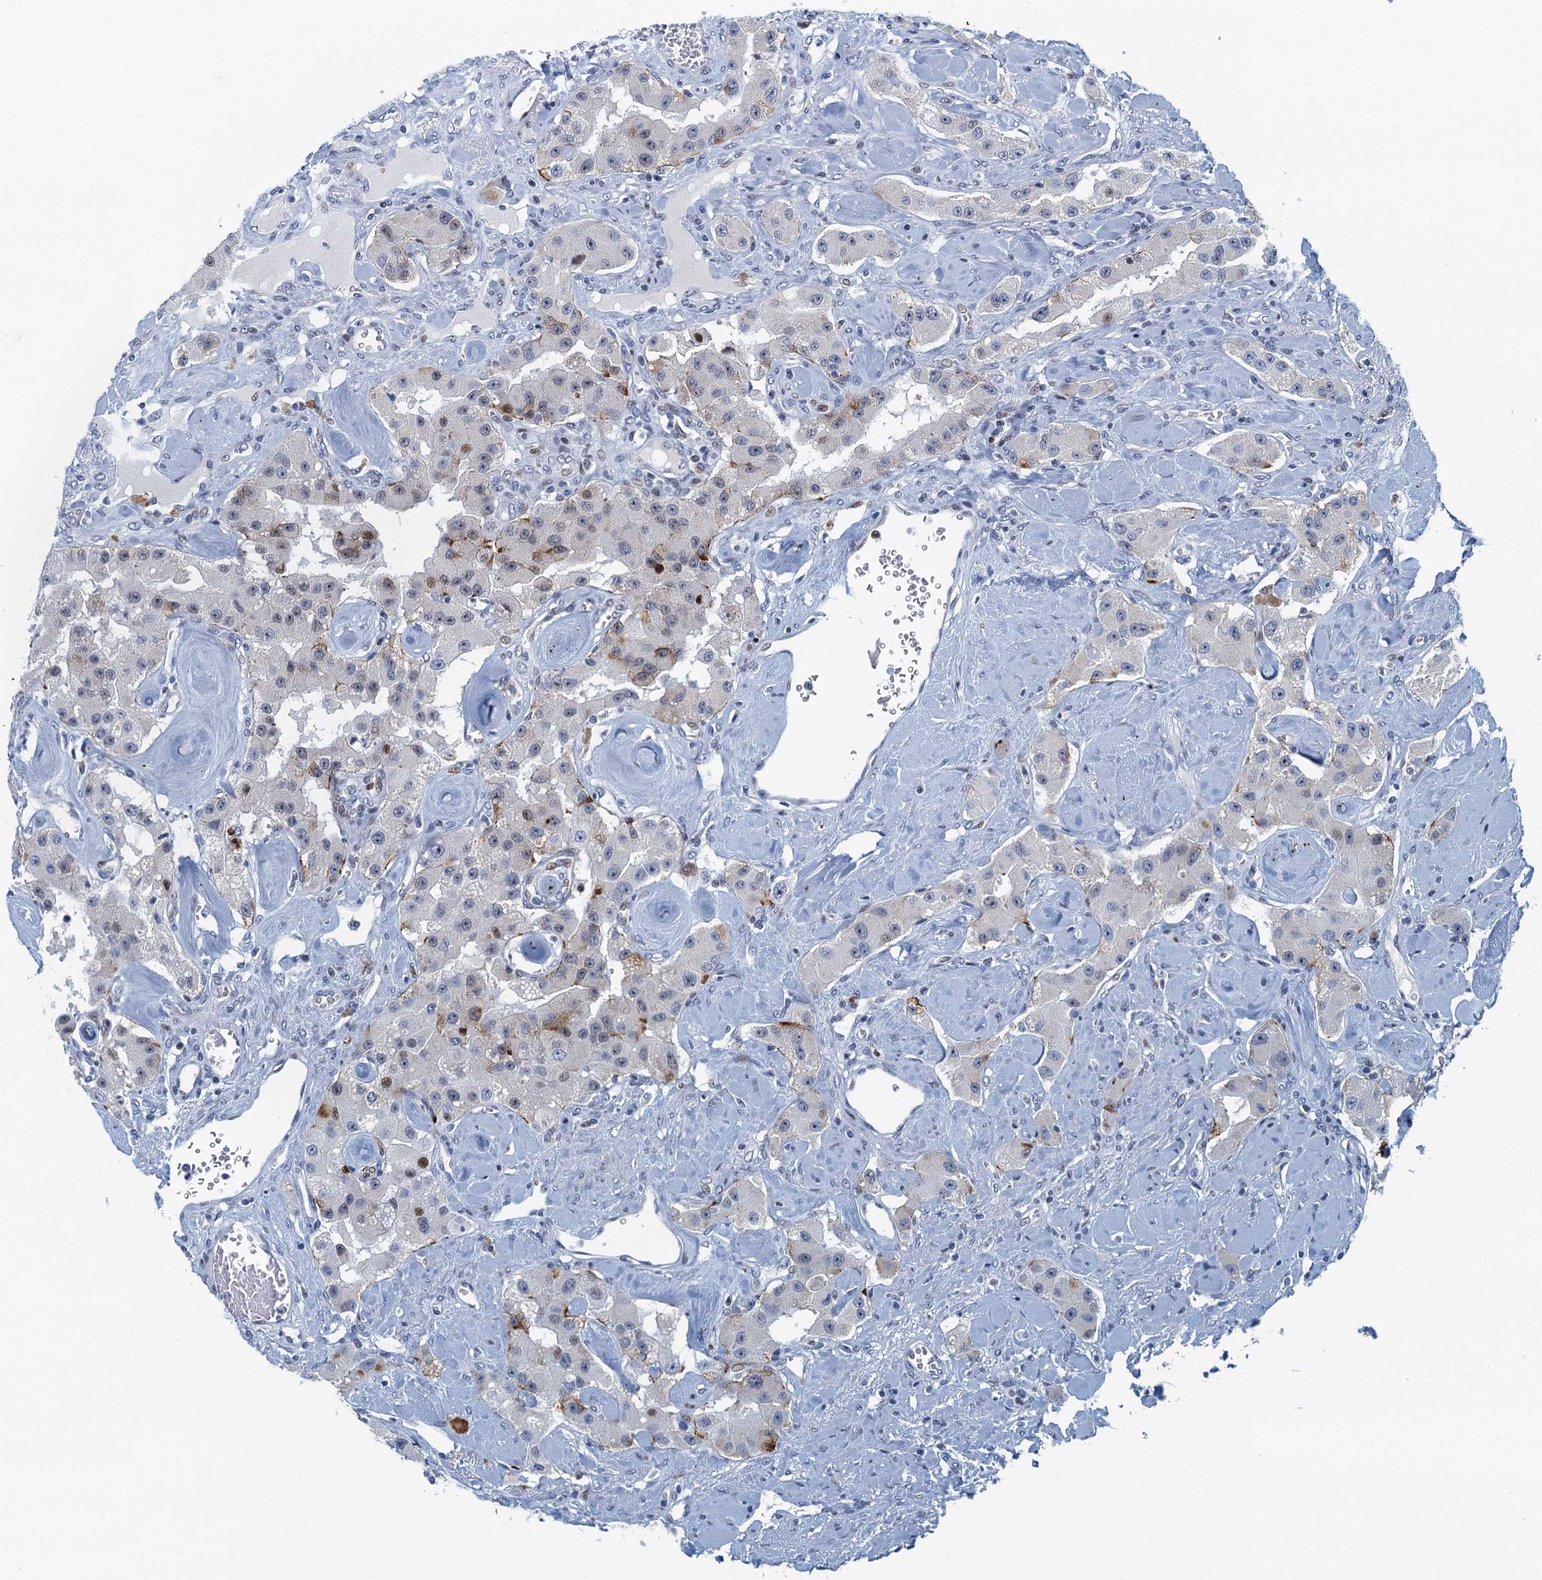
{"staining": {"intensity": "weak", "quantity": "<25%", "location": "cytoplasmic/membranous,nuclear"}, "tissue": "carcinoid", "cell_type": "Tumor cells", "image_type": "cancer", "snomed": [{"axis": "morphology", "description": "Carcinoid, malignant, NOS"}, {"axis": "topography", "description": "Pancreas"}], "caption": "High magnification brightfield microscopy of malignant carcinoid stained with DAB (3,3'-diaminobenzidine) (brown) and counterstained with hematoxylin (blue): tumor cells show no significant expression.", "gene": "ANKRD13D", "patient": {"sex": "male", "age": 41}}